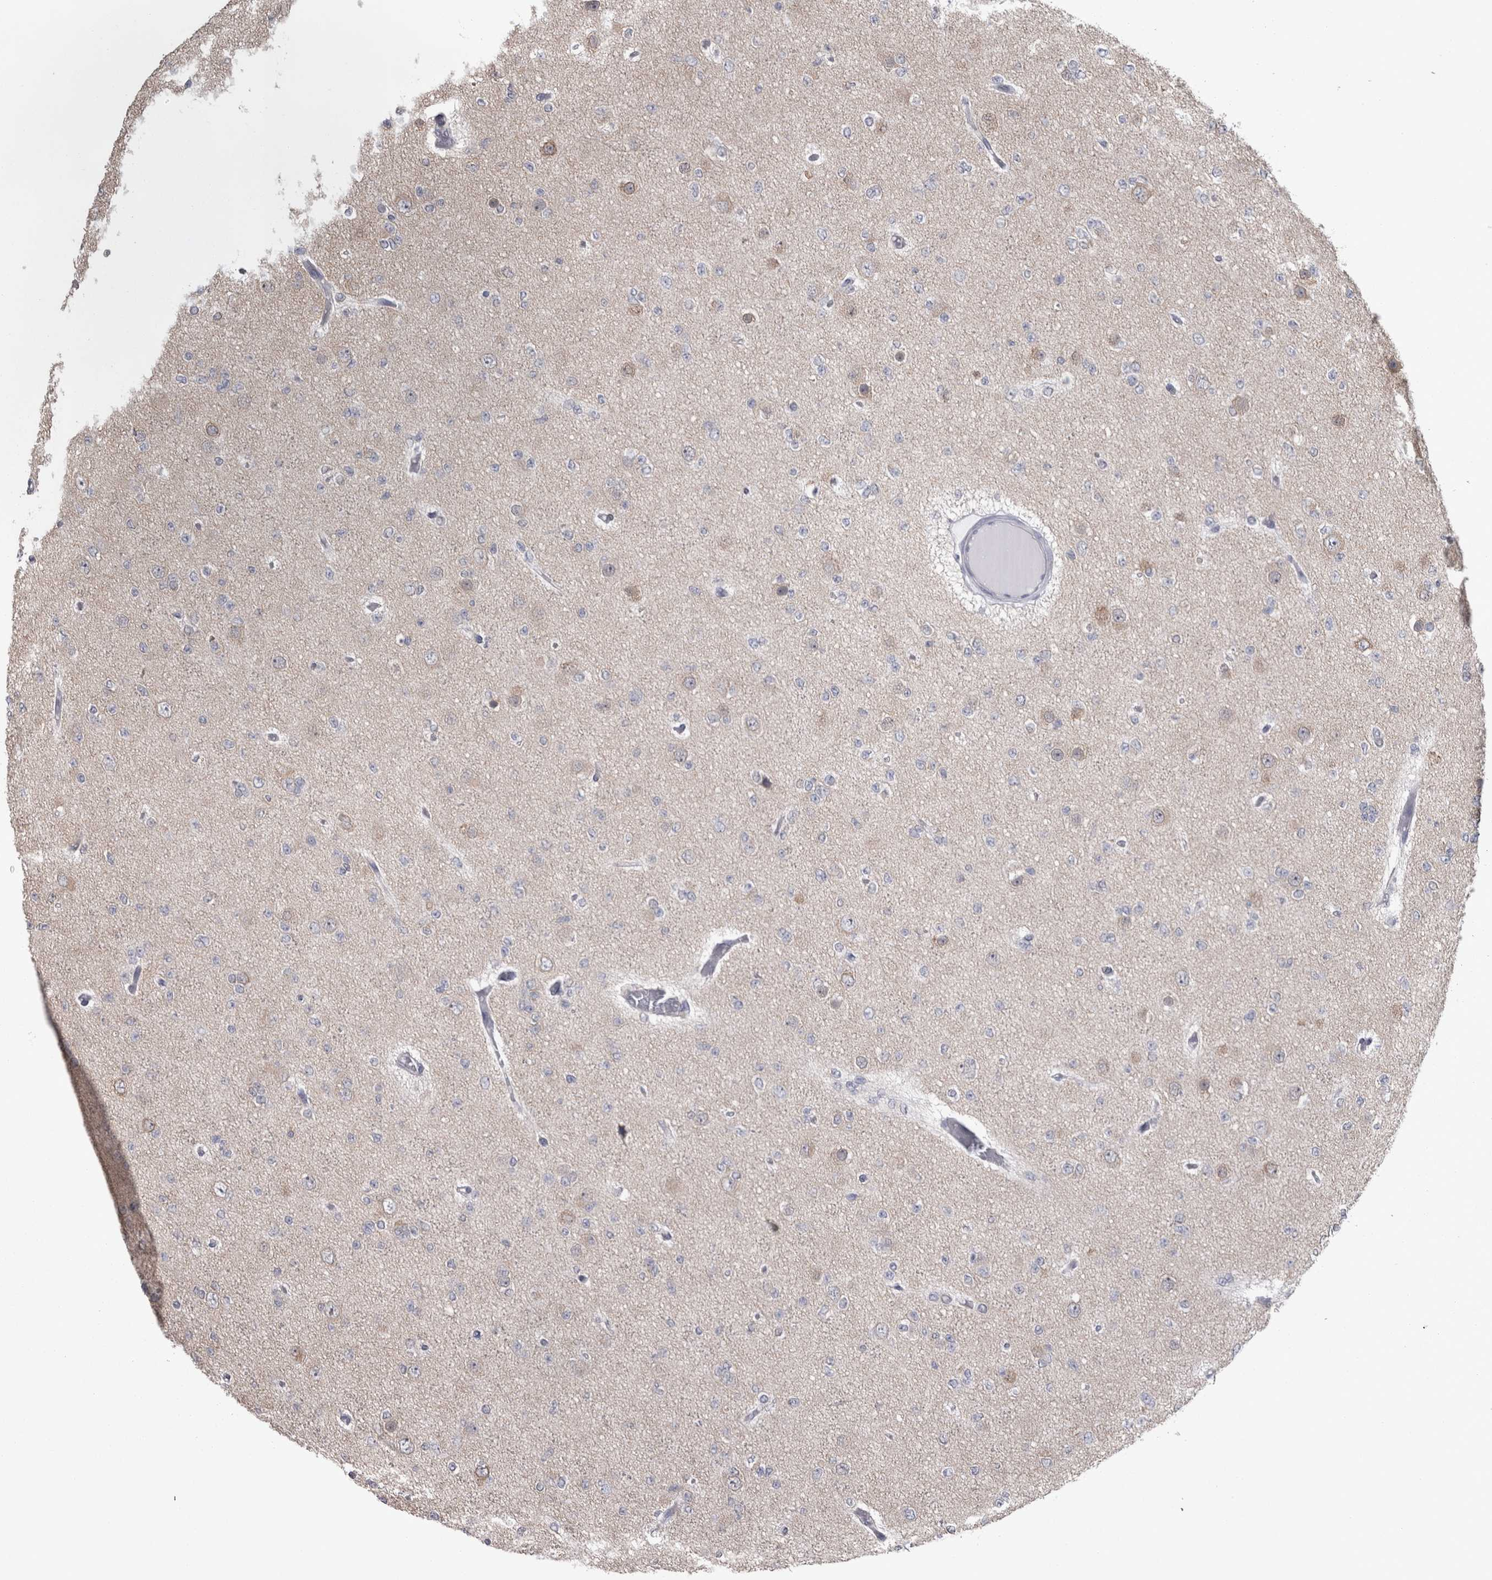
{"staining": {"intensity": "negative", "quantity": "none", "location": "none"}, "tissue": "glioma", "cell_type": "Tumor cells", "image_type": "cancer", "snomed": [{"axis": "morphology", "description": "Glioma, malignant, Low grade"}, {"axis": "topography", "description": "Brain"}], "caption": "This is an IHC image of glioma. There is no positivity in tumor cells.", "gene": "DDX6", "patient": {"sex": "female", "age": 22}}